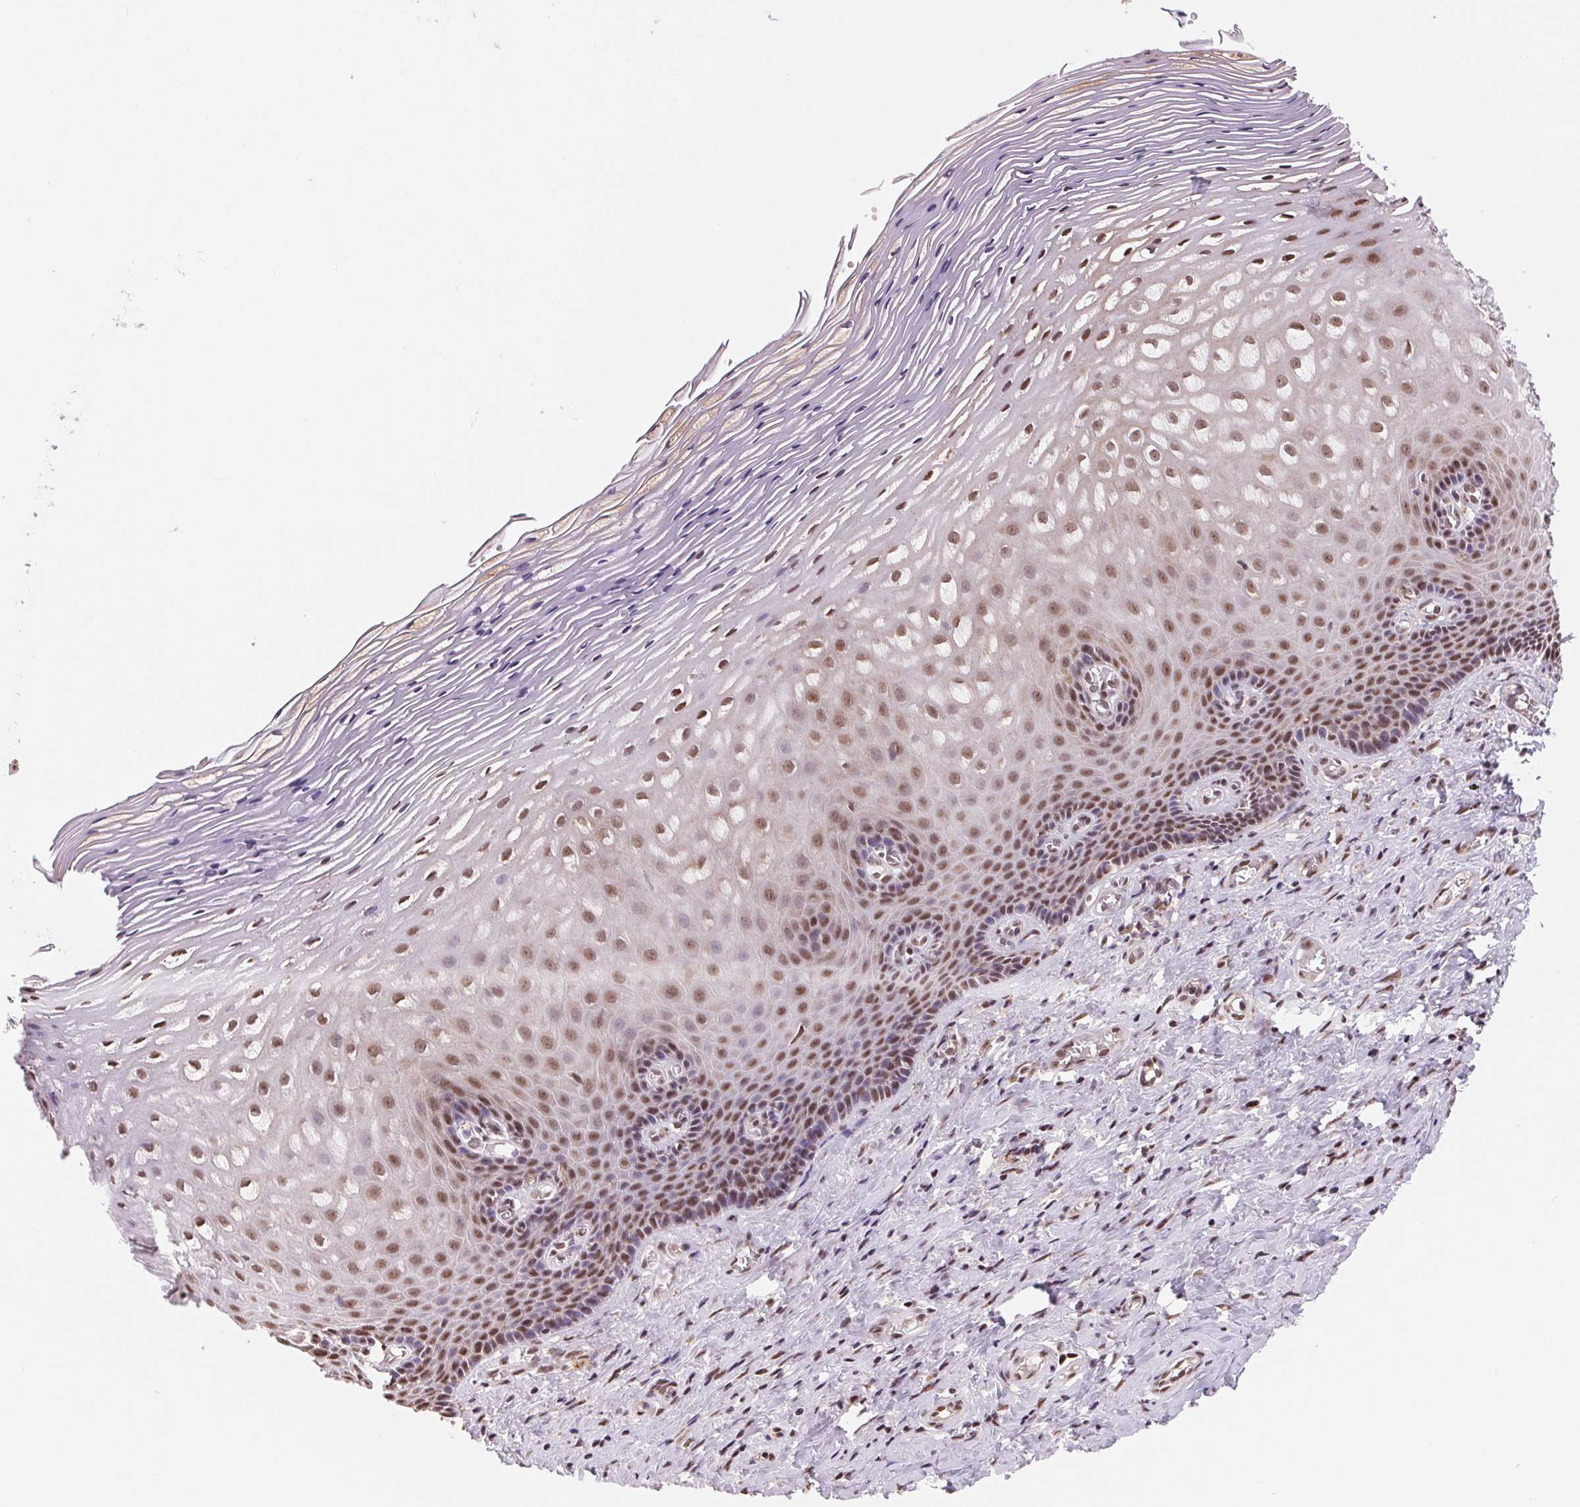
{"staining": {"intensity": "strong", "quantity": ">75%", "location": "nuclear"}, "tissue": "vagina", "cell_type": "Squamous epithelial cells", "image_type": "normal", "snomed": [{"axis": "morphology", "description": "Normal tissue, NOS"}, {"axis": "topography", "description": "Vagina"}], "caption": "Squamous epithelial cells exhibit high levels of strong nuclear positivity in approximately >75% of cells in normal vagina. (Brightfield microscopy of DAB IHC at high magnification).", "gene": "RAD23A", "patient": {"sex": "female", "age": 83}}